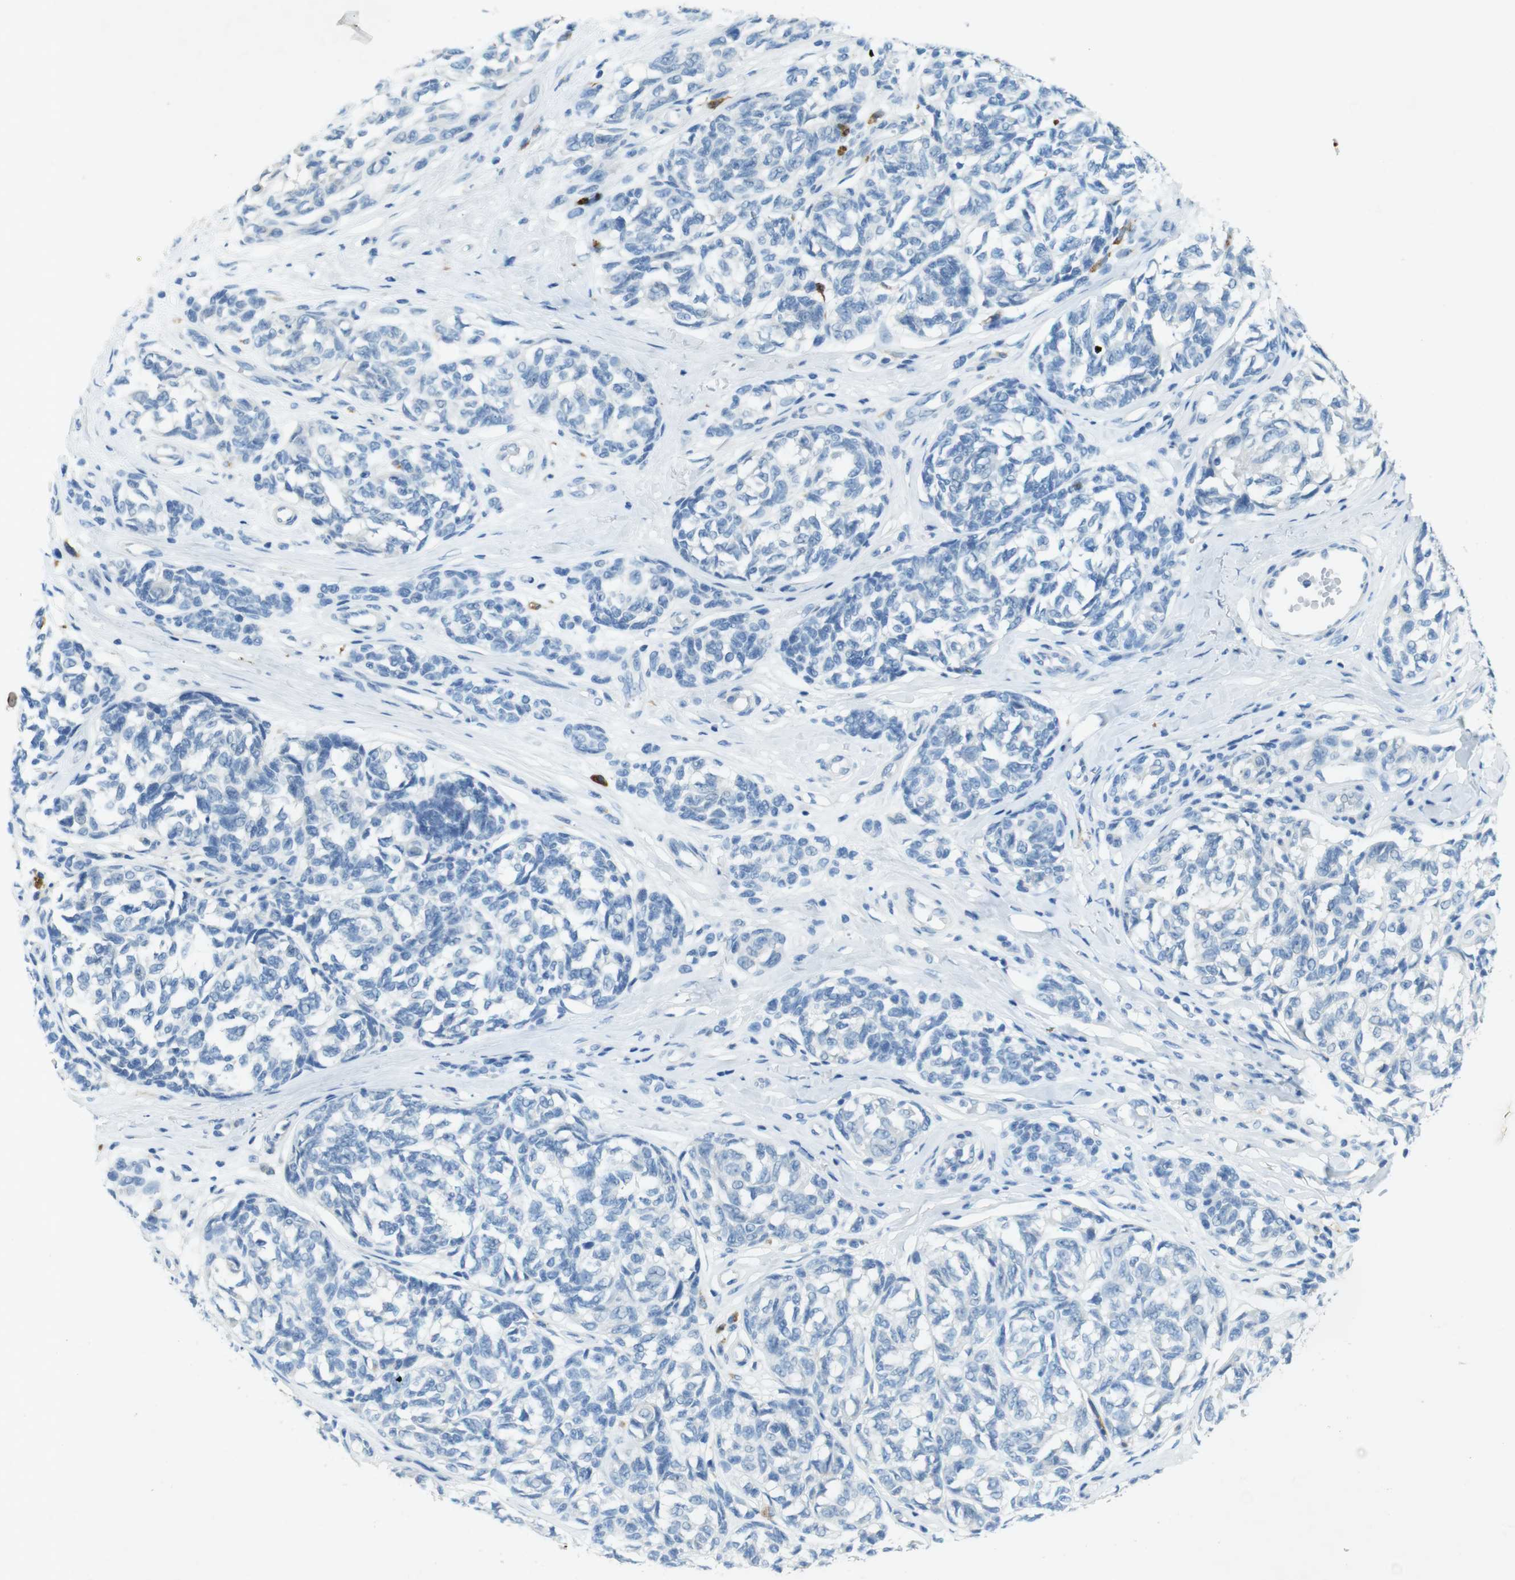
{"staining": {"intensity": "negative", "quantity": "none", "location": "none"}, "tissue": "melanoma", "cell_type": "Tumor cells", "image_type": "cancer", "snomed": [{"axis": "morphology", "description": "Malignant melanoma, NOS"}, {"axis": "topography", "description": "Skin"}], "caption": "Immunohistochemical staining of human malignant melanoma displays no significant positivity in tumor cells. The staining was performed using DAB to visualize the protein expression in brown, while the nuclei were stained in blue with hematoxylin (Magnification: 20x).", "gene": "CD320", "patient": {"sex": "female", "age": 64}}